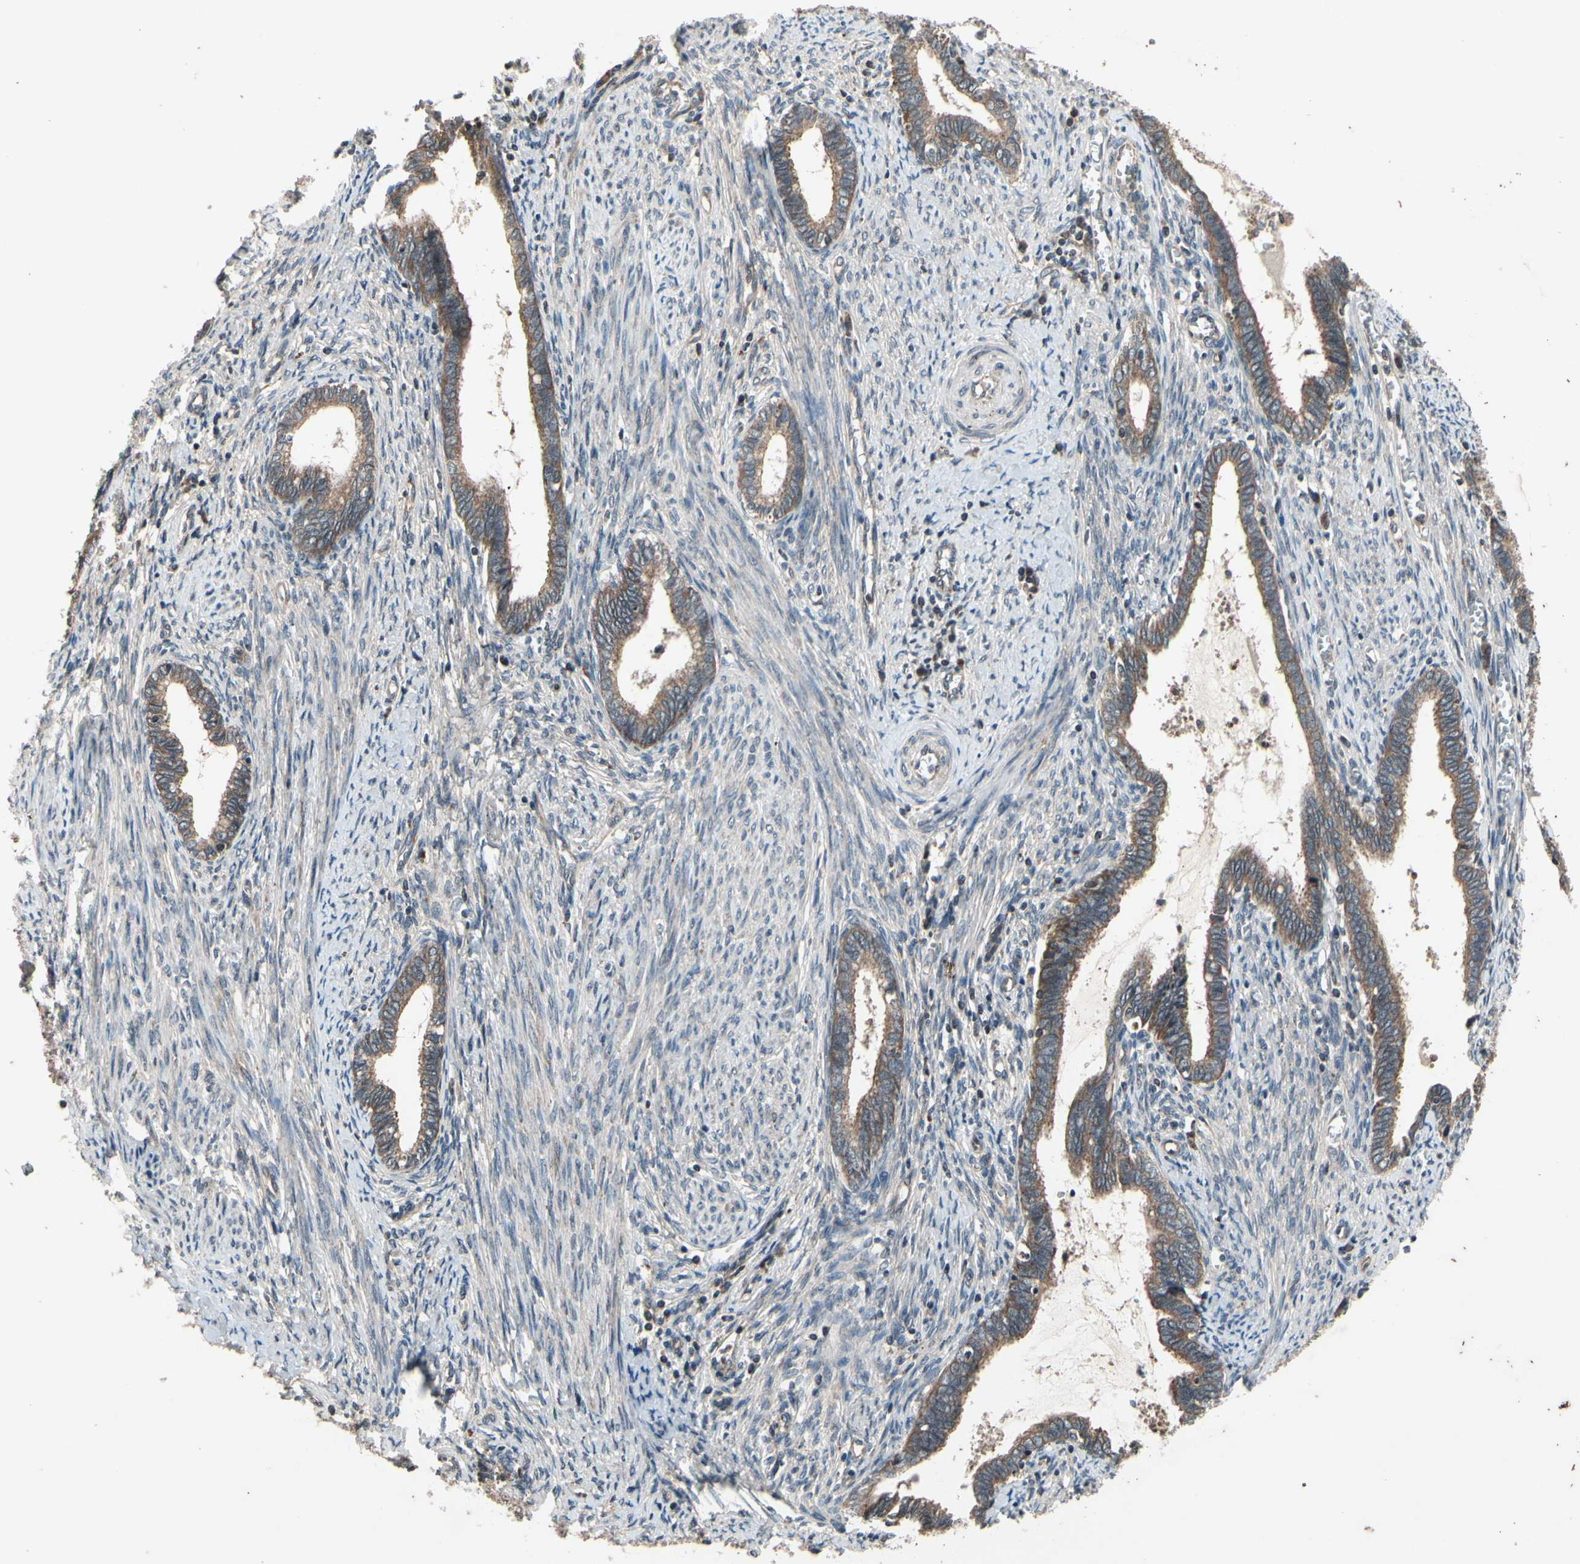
{"staining": {"intensity": "moderate", "quantity": ">75%", "location": "cytoplasmic/membranous"}, "tissue": "cervical cancer", "cell_type": "Tumor cells", "image_type": "cancer", "snomed": [{"axis": "morphology", "description": "Adenocarcinoma, NOS"}, {"axis": "topography", "description": "Cervix"}], "caption": "Human adenocarcinoma (cervical) stained for a protein (brown) reveals moderate cytoplasmic/membranous positive positivity in approximately >75% of tumor cells.", "gene": "MBTPS2", "patient": {"sex": "female", "age": 44}}